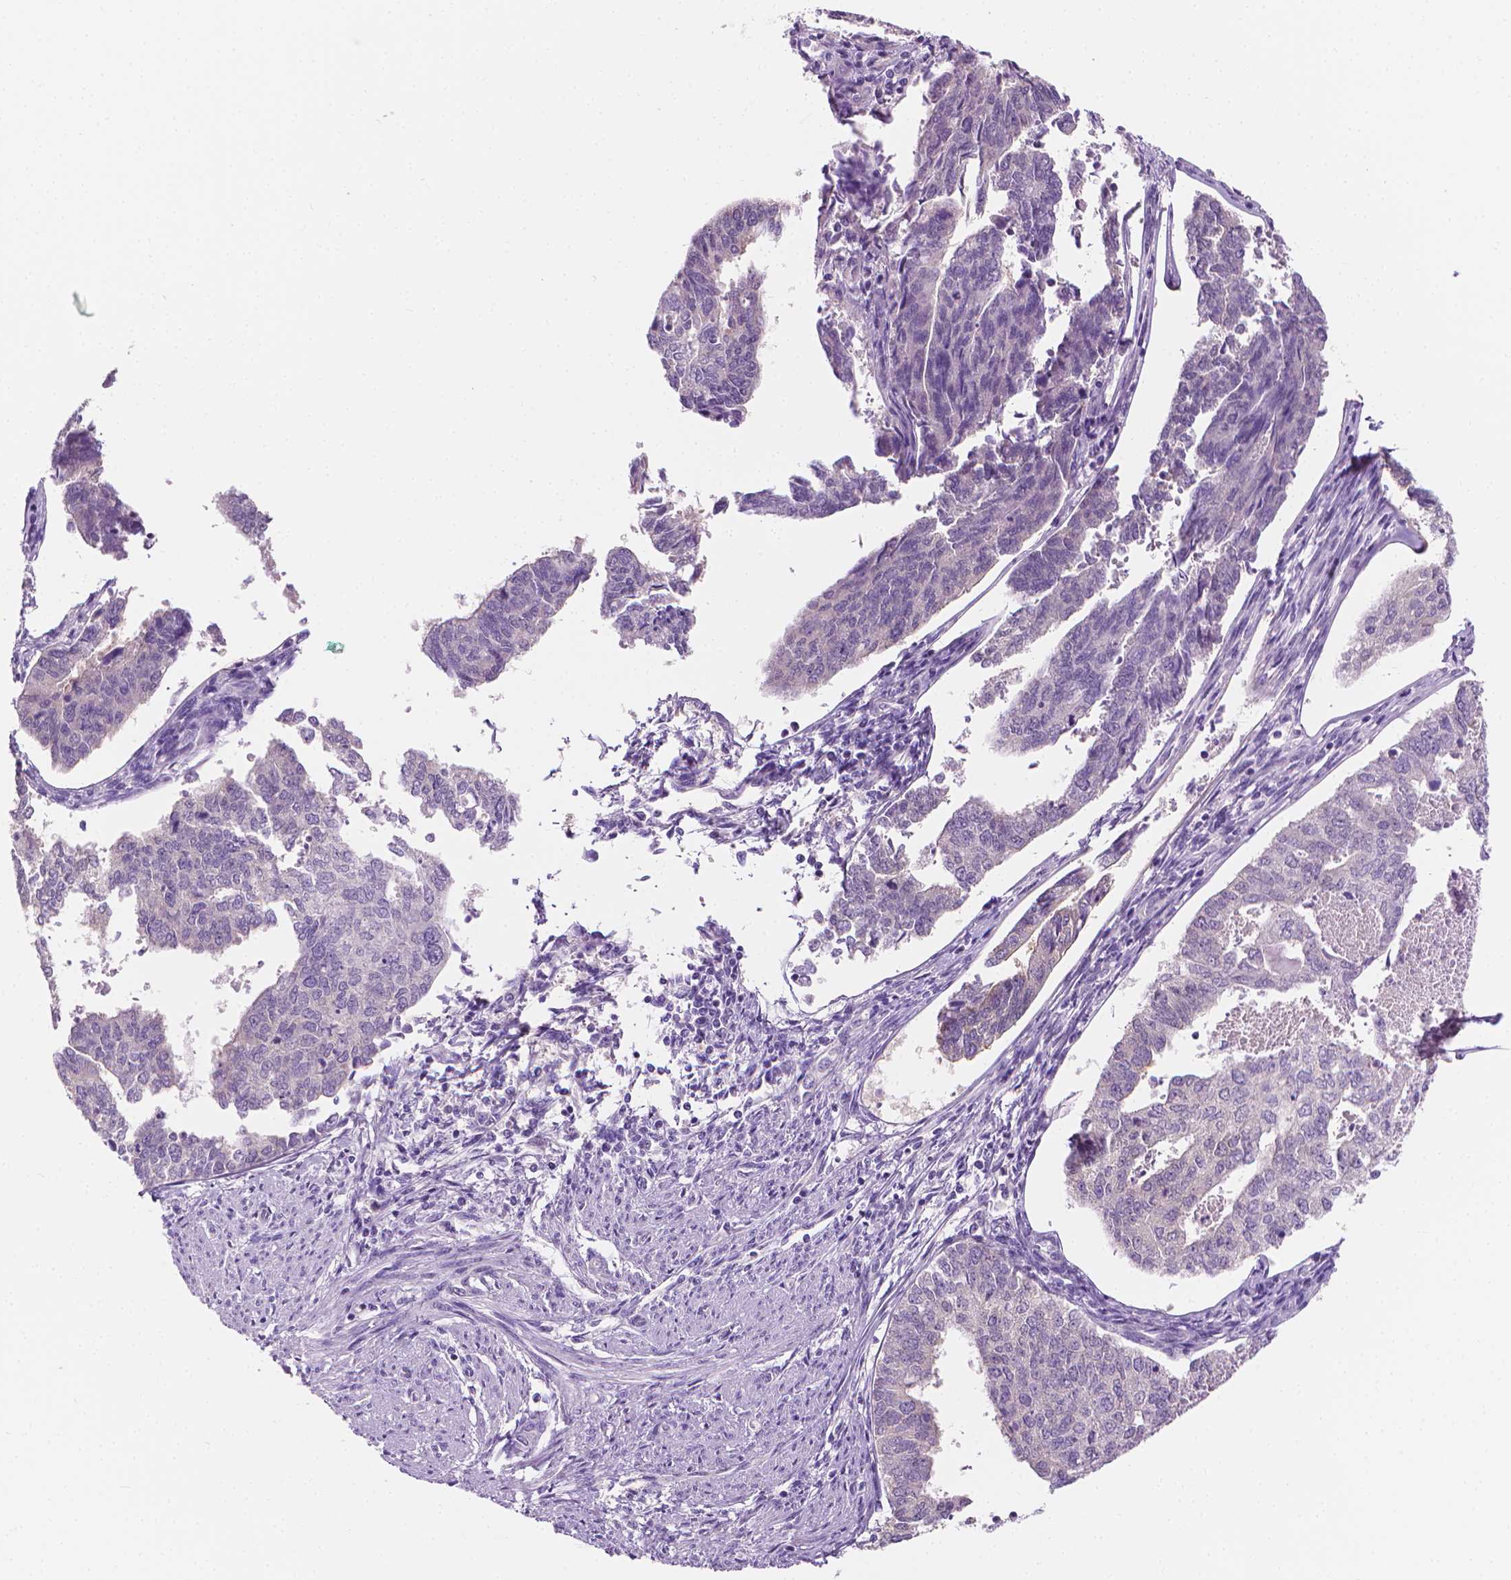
{"staining": {"intensity": "negative", "quantity": "none", "location": "none"}, "tissue": "endometrial cancer", "cell_type": "Tumor cells", "image_type": "cancer", "snomed": [{"axis": "morphology", "description": "Adenocarcinoma, NOS"}, {"axis": "topography", "description": "Endometrium"}], "caption": "Tumor cells show no significant expression in endometrial cancer.", "gene": "FASN", "patient": {"sex": "female", "age": 73}}